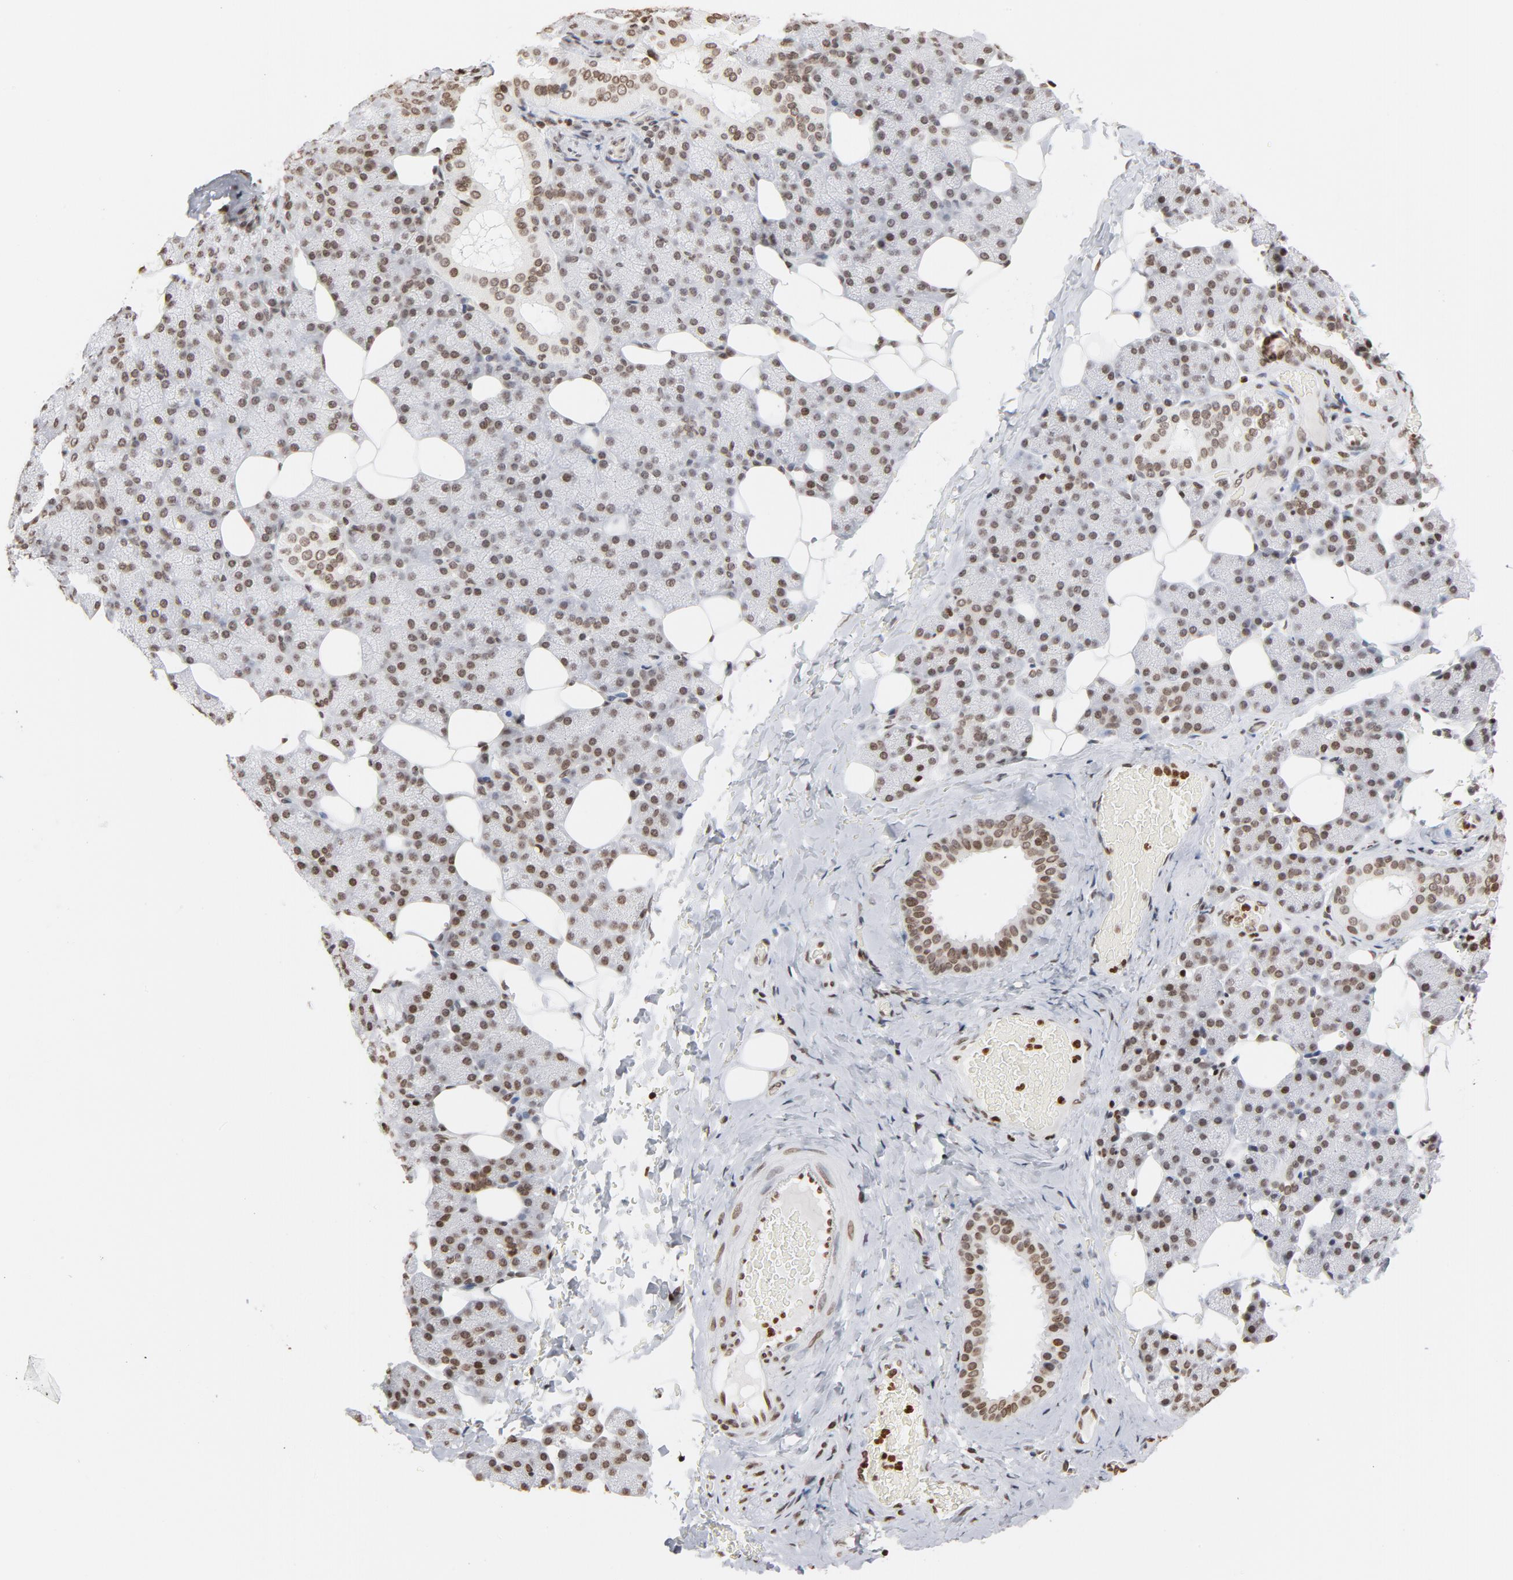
{"staining": {"intensity": "moderate", "quantity": ">75%", "location": "nuclear"}, "tissue": "salivary gland", "cell_type": "Glandular cells", "image_type": "normal", "snomed": [{"axis": "morphology", "description": "Normal tissue, NOS"}, {"axis": "topography", "description": "Lymph node"}, {"axis": "topography", "description": "Salivary gland"}], "caption": "Salivary gland stained with a brown dye exhibits moderate nuclear positive staining in approximately >75% of glandular cells.", "gene": "H2AC12", "patient": {"sex": "male", "age": 8}}